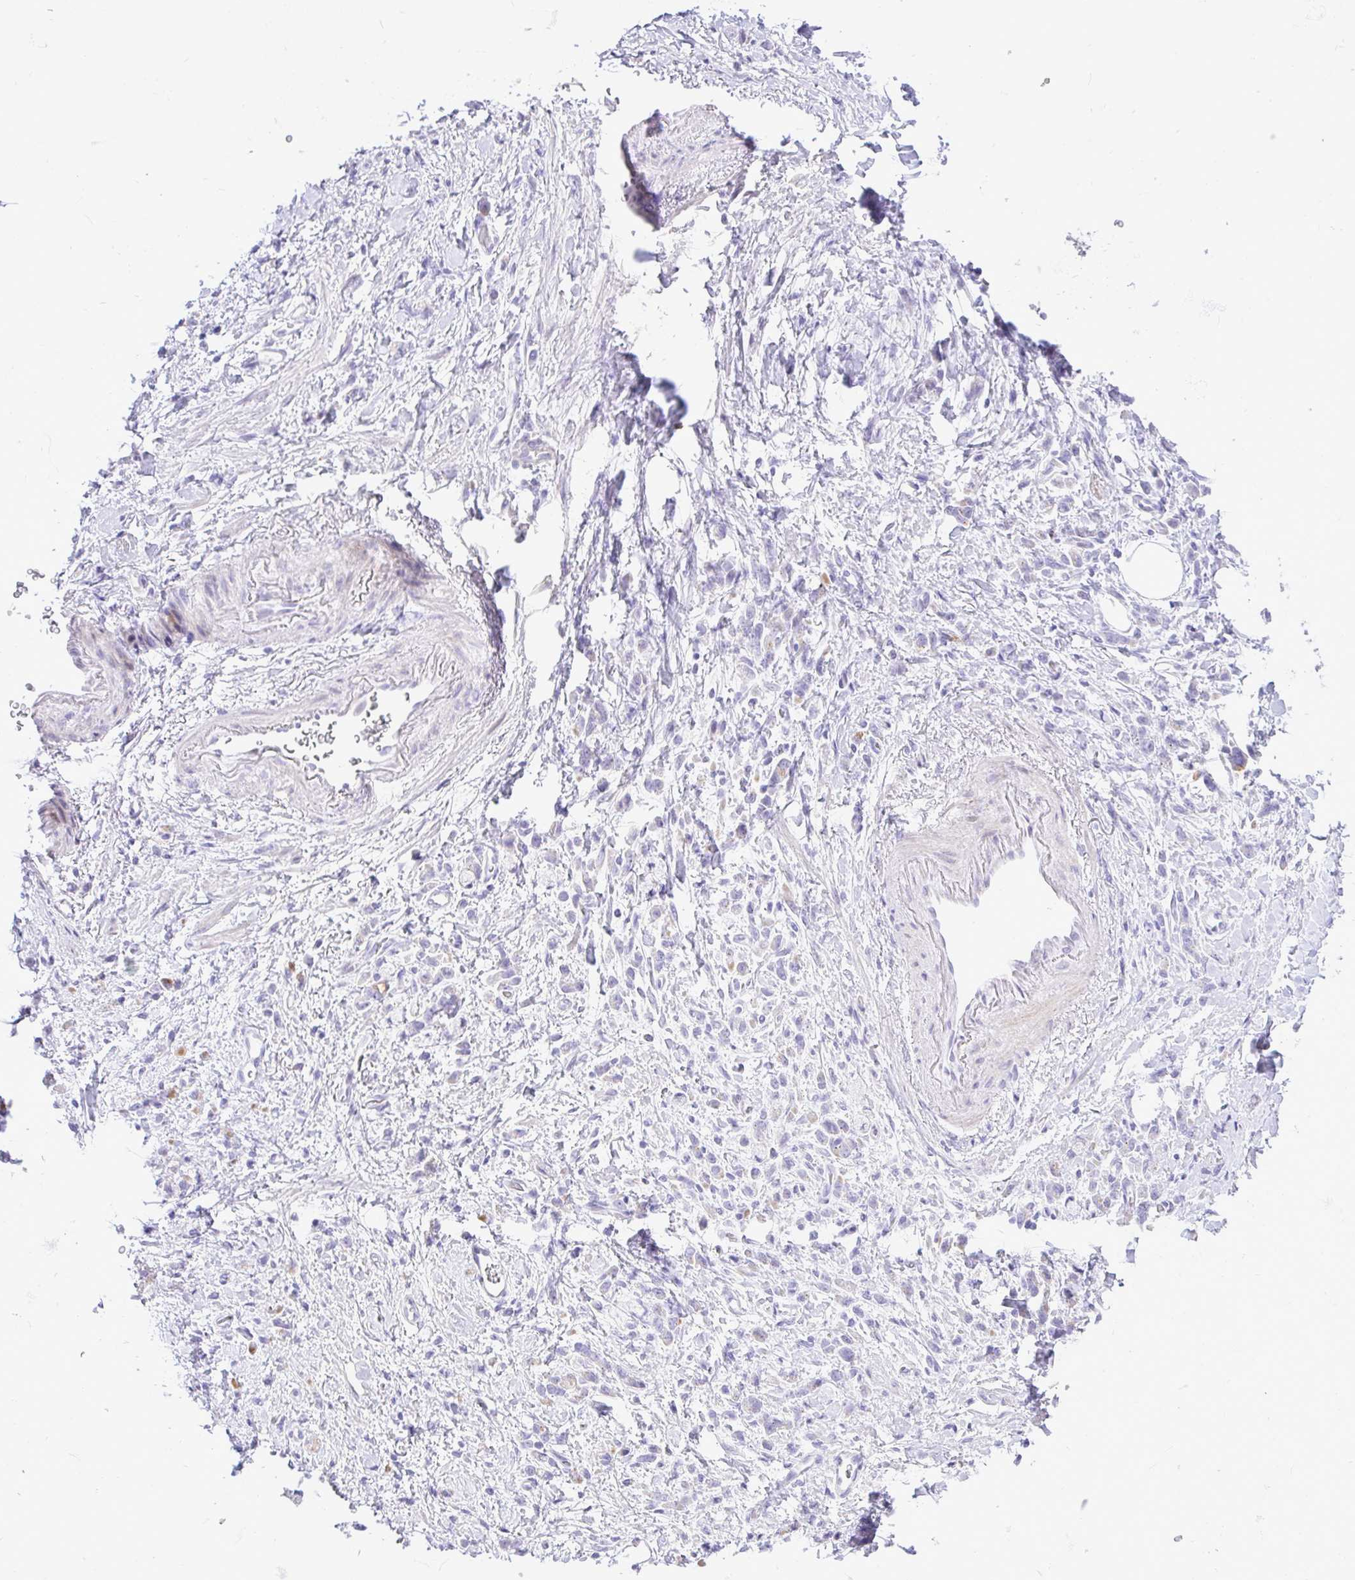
{"staining": {"intensity": "weak", "quantity": "<25%", "location": "cytoplasmic/membranous"}, "tissue": "stomach cancer", "cell_type": "Tumor cells", "image_type": "cancer", "snomed": [{"axis": "morphology", "description": "Adenocarcinoma, NOS"}, {"axis": "topography", "description": "Stomach"}], "caption": "Histopathology image shows no protein staining in tumor cells of stomach cancer (adenocarcinoma) tissue.", "gene": "REEP1", "patient": {"sex": "male", "age": 77}}